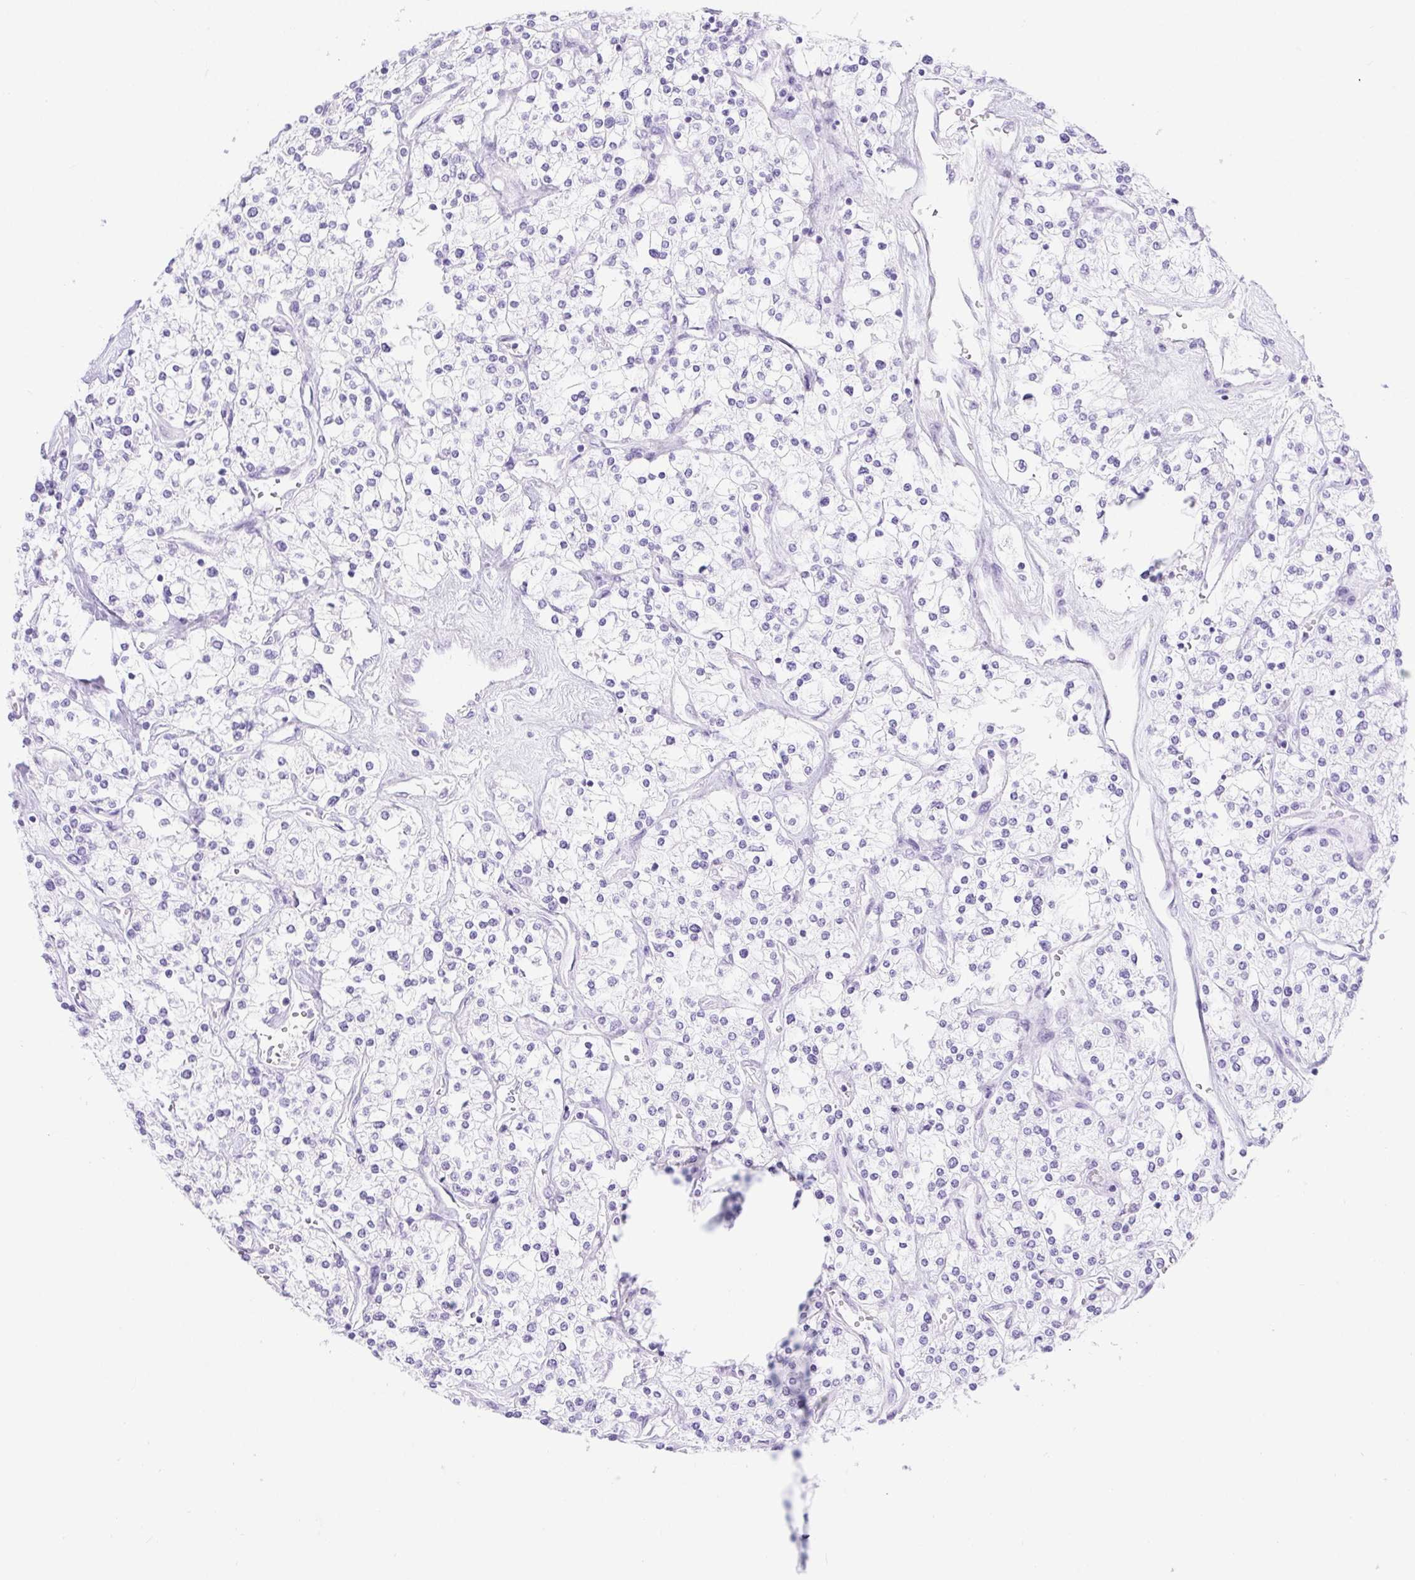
{"staining": {"intensity": "negative", "quantity": "none", "location": "none"}, "tissue": "renal cancer", "cell_type": "Tumor cells", "image_type": "cancer", "snomed": [{"axis": "morphology", "description": "Adenocarcinoma, NOS"}, {"axis": "topography", "description": "Kidney"}], "caption": "Tumor cells show no significant protein positivity in adenocarcinoma (renal).", "gene": "ERP27", "patient": {"sex": "male", "age": 80}}